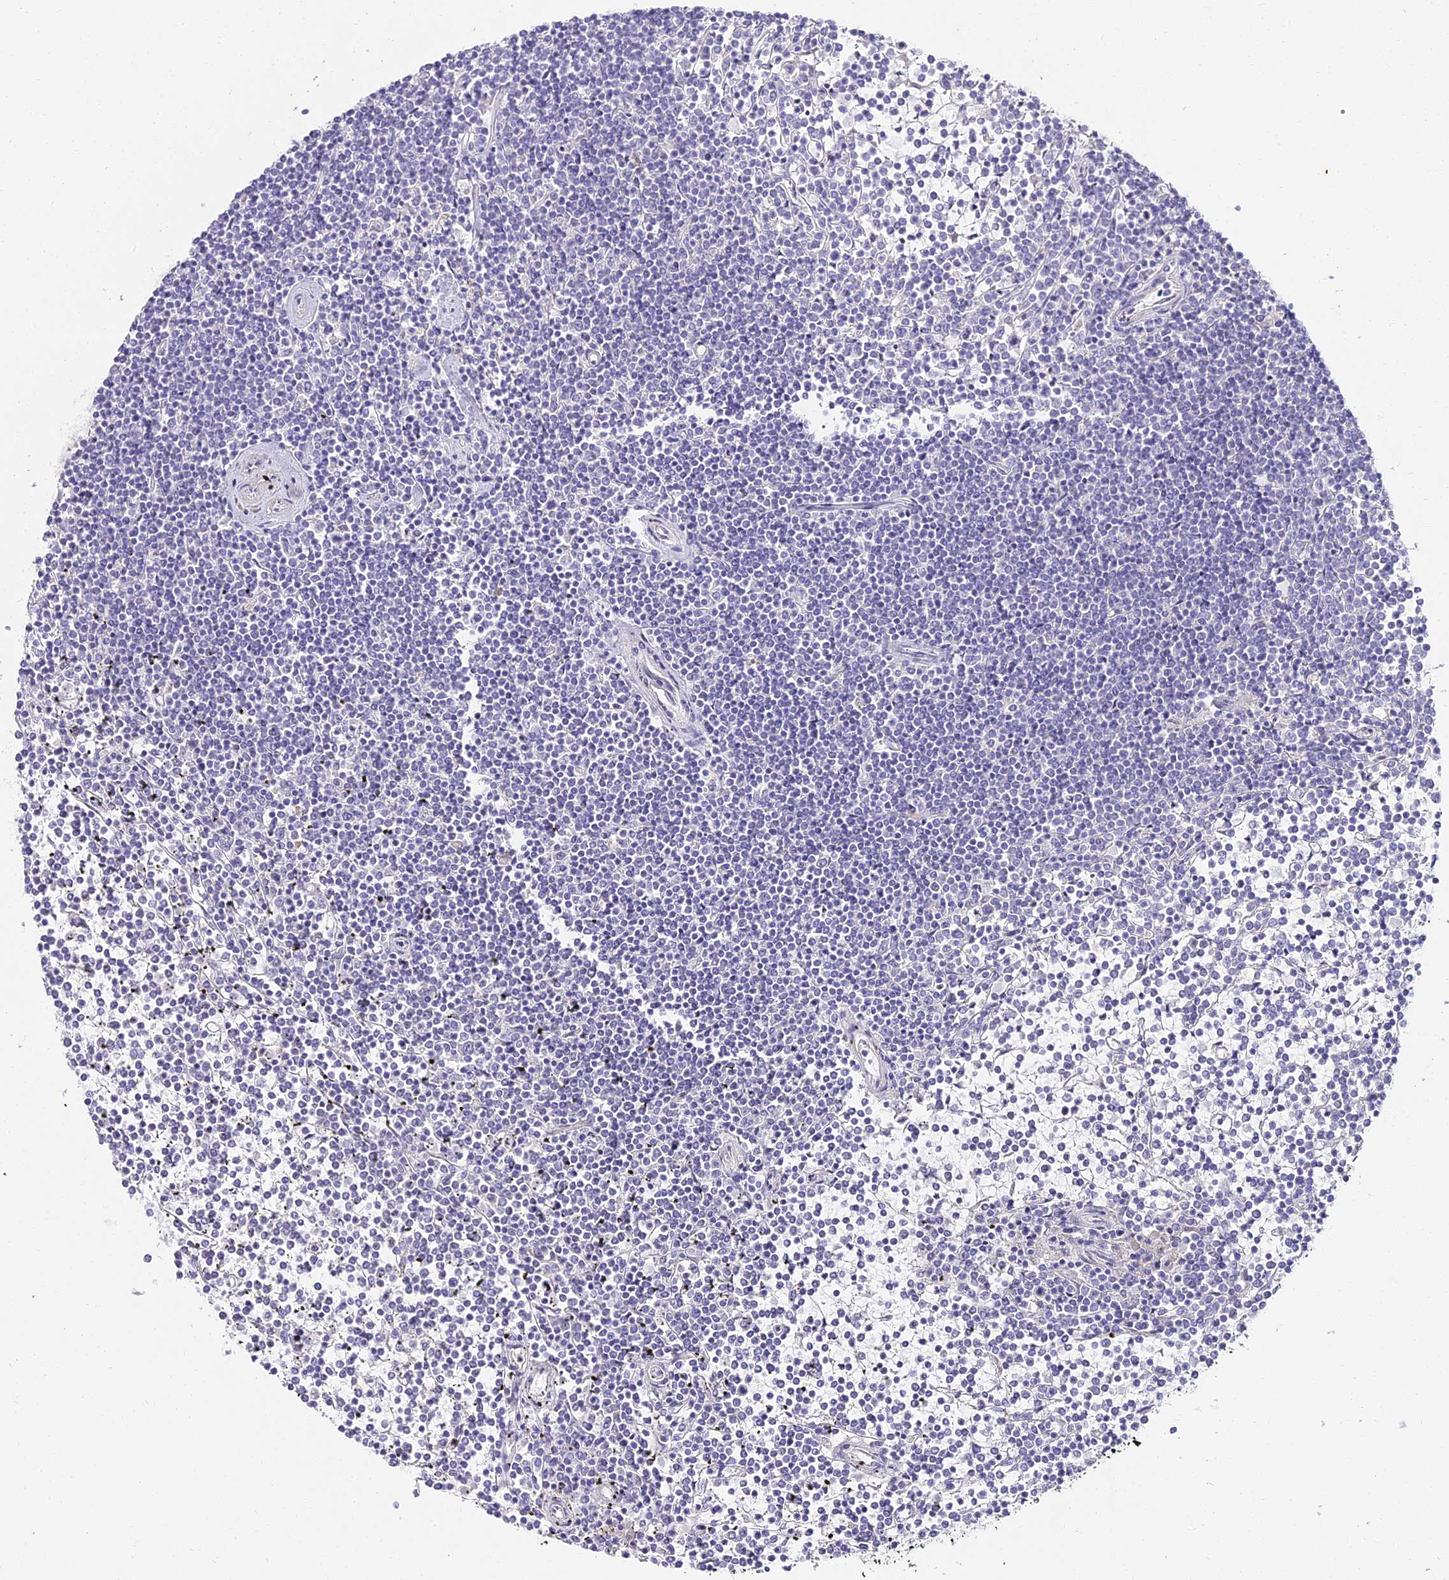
{"staining": {"intensity": "negative", "quantity": "none", "location": "none"}, "tissue": "lymphoma", "cell_type": "Tumor cells", "image_type": "cancer", "snomed": [{"axis": "morphology", "description": "Malignant lymphoma, non-Hodgkin's type, Low grade"}, {"axis": "topography", "description": "Spleen"}], "caption": "Immunohistochemistry (IHC) micrograph of human low-grade malignant lymphoma, non-Hodgkin's type stained for a protein (brown), which displays no expression in tumor cells.", "gene": "ALPG", "patient": {"sex": "female", "age": 19}}